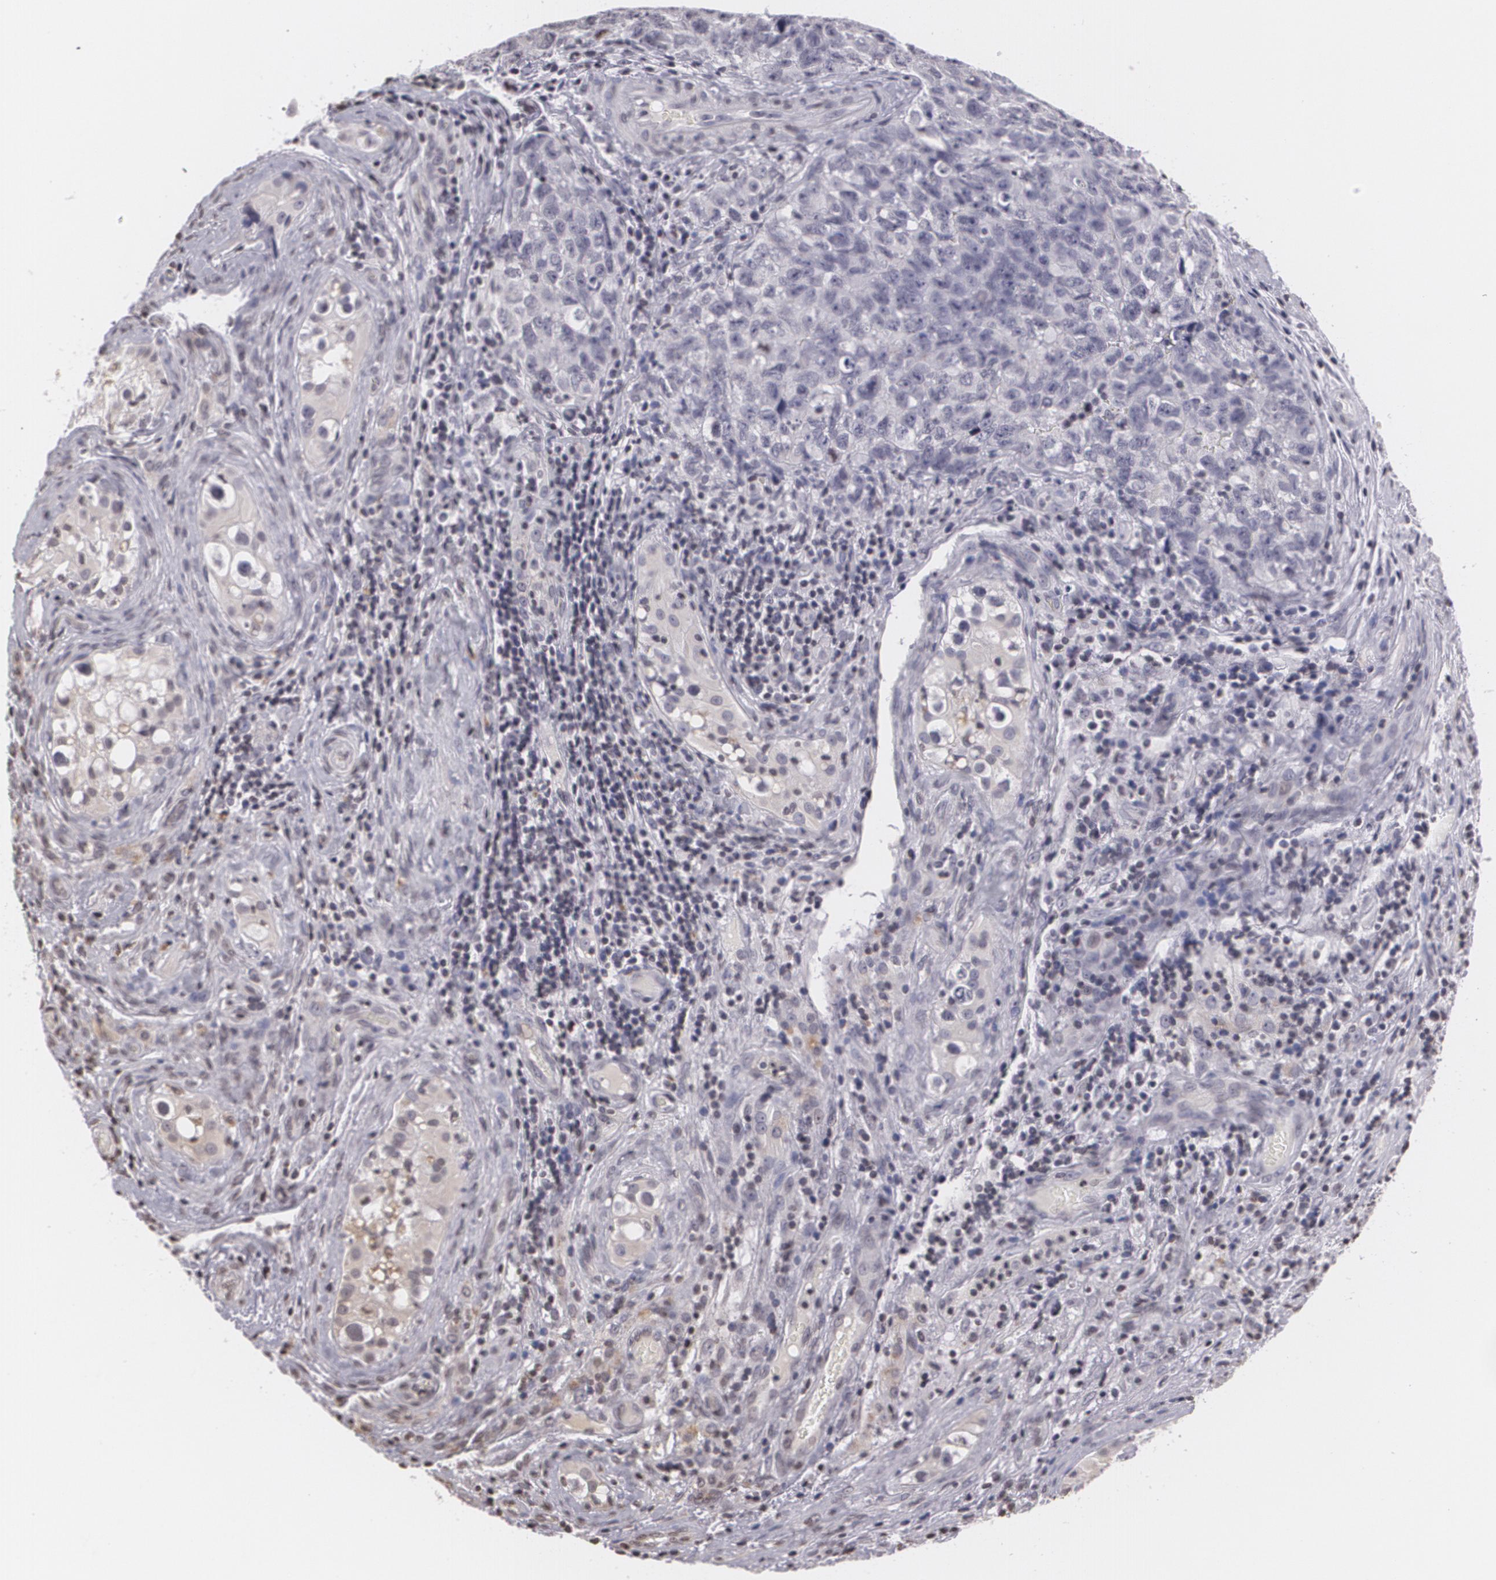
{"staining": {"intensity": "negative", "quantity": "none", "location": "none"}, "tissue": "testis cancer", "cell_type": "Tumor cells", "image_type": "cancer", "snomed": [{"axis": "morphology", "description": "Carcinoma, Embryonal, NOS"}, {"axis": "topography", "description": "Testis"}], "caption": "An image of embryonal carcinoma (testis) stained for a protein demonstrates no brown staining in tumor cells.", "gene": "MUC1", "patient": {"sex": "male", "age": 31}}